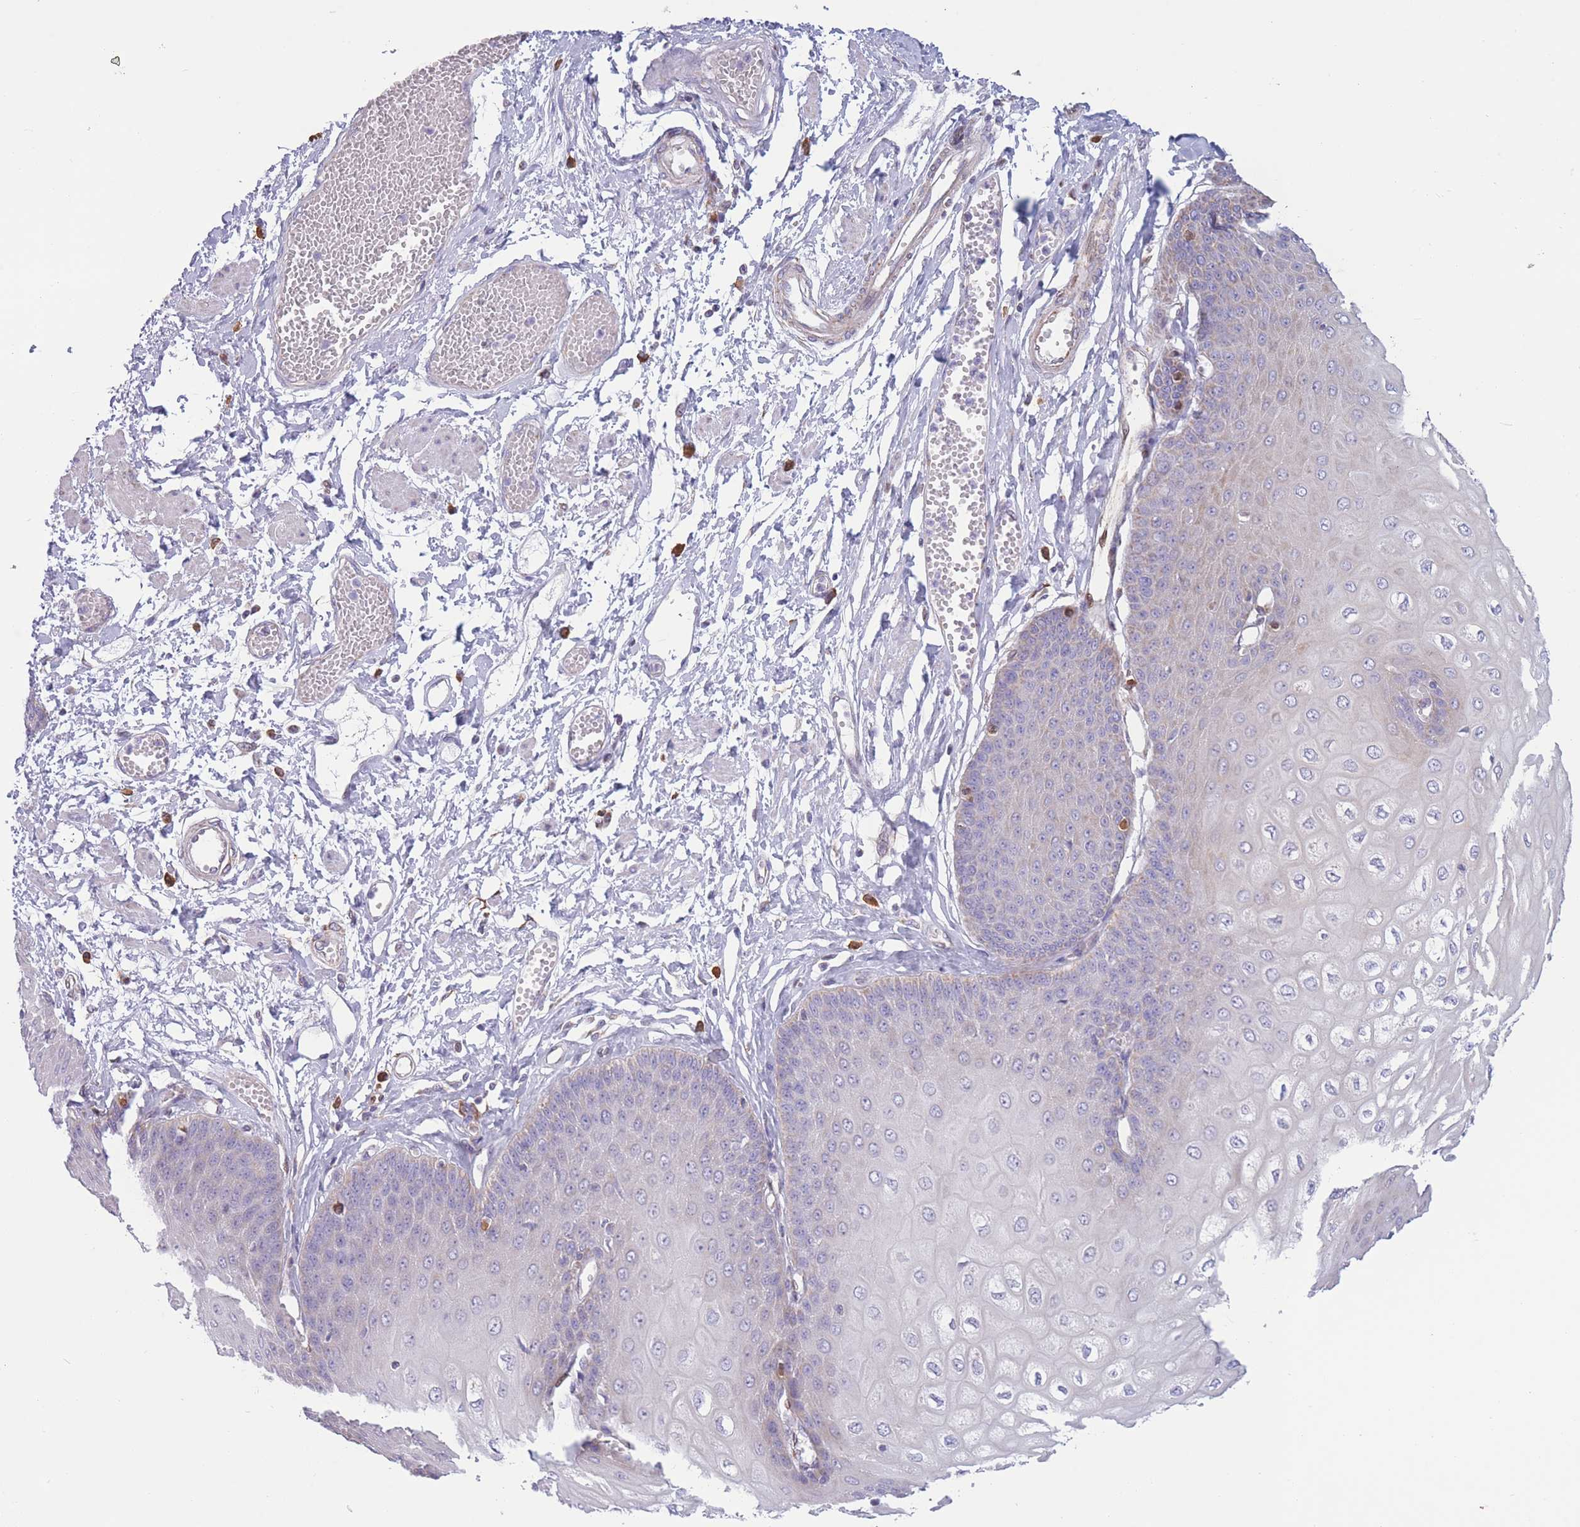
{"staining": {"intensity": "moderate", "quantity": "<25%", "location": "cytoplasmic/membranous"}, "tissue": "esophagus", "cell_type": "Squamous epithelial cells", "image_type": "normal", "snomed": [{"axis": "morphology", "description": "Normal tissue, NOS"}, {"axis": "topography", "description": "Esophagus"}], "caption": "DAB (3,3'-diaminobenzidine) immunohistochemical staining of benign esophagus displays moderate cytoplasmic/membranous protein expression in about <25% of squamous epithelial cells.", "gene": "PDHA1", "patient": {"sex": "male", "age": 60}}